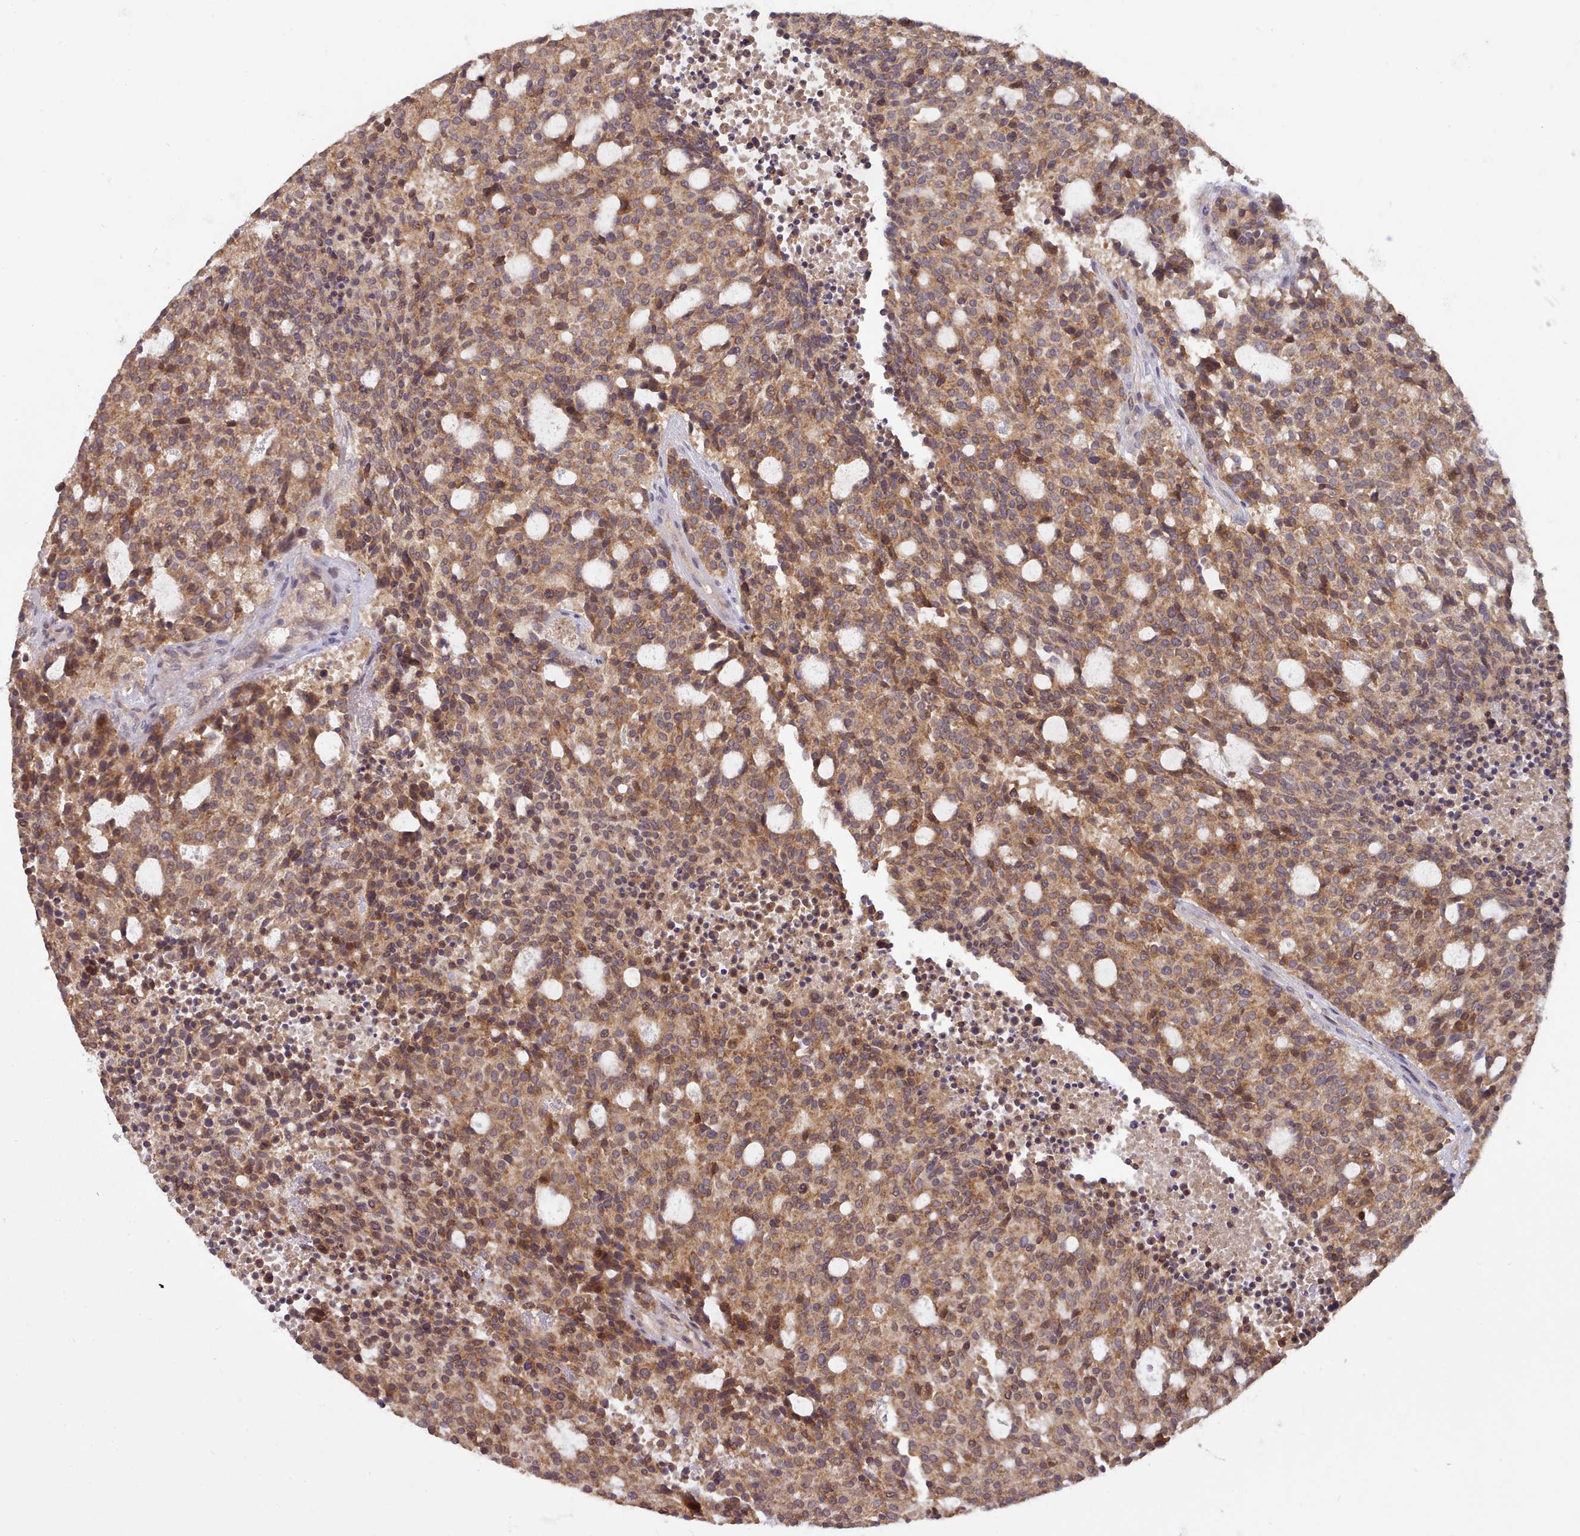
{"staining": {"intensity": "moderate", "quantity": ">75%", "location": "cytoplasmic/membranous"}, "tissue": "carcinoid", "cell_type": "Tumor cells", "image_type": "cancer", "snomed": [{"axis": "morphology", "description": "Carcinoid, malignant, NOS"}, {"axis": "topography", "description": "Pancreas"}], "caption": "Immunohistochemical staining of human malignant carcinoid exhibits moderate cytoplasmic/membranous protein expression in approximately >75% of tumor cells.", "gene": "PIP4P1", "patient": {"sex": "female", "age": 54}}